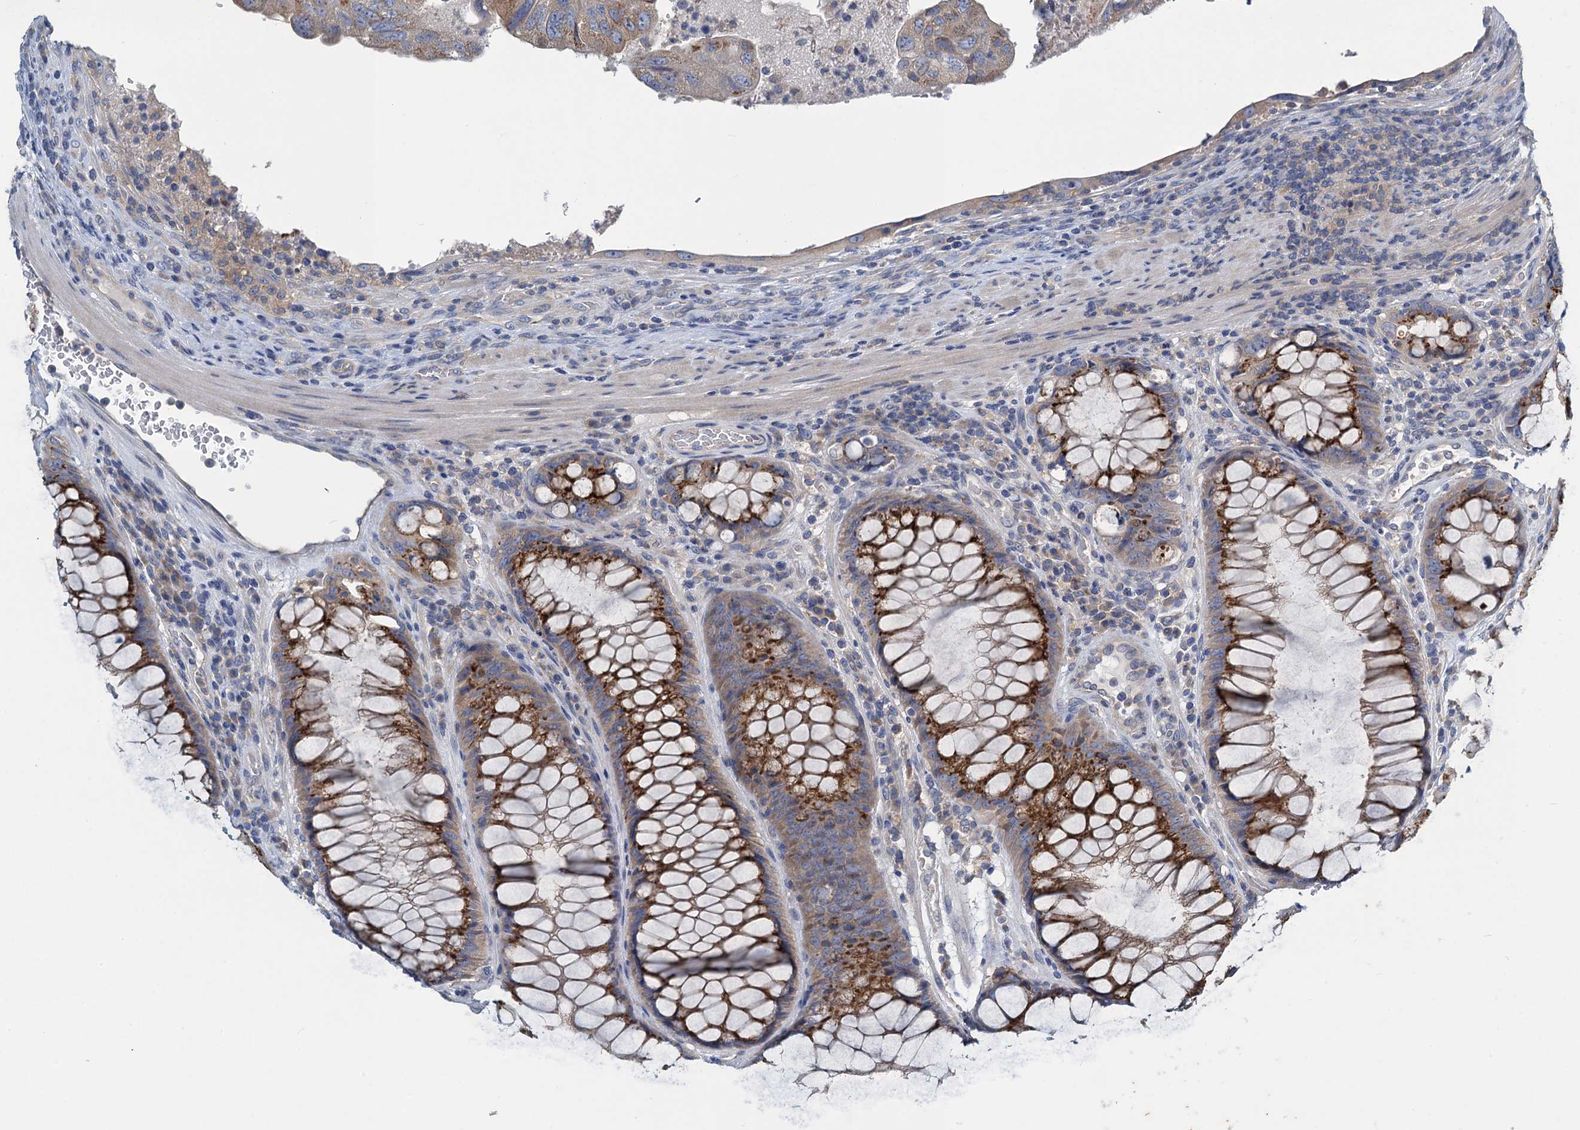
{"staining": {"intensity": "moderate", "quantity": ">75%", "location": "cytoplasmic/membranous"}, "tissue": "colorectal cancer", "cell_type": "Tumor cells", "image_type": "cancer", "snomed": [{"axis": "morphology", "description": "Adenocarcinoma, NOS"}, {"axis": "topography", "description": "Rectum"}], "caption": "Colorectal adenocarcinoma stained with IHC demonstrates moderate cytoplasmic/membranous positivity in about >75% of tumor cells.", "gene": "SNAP29", "patient": {"sex": "male", "age": 63}}